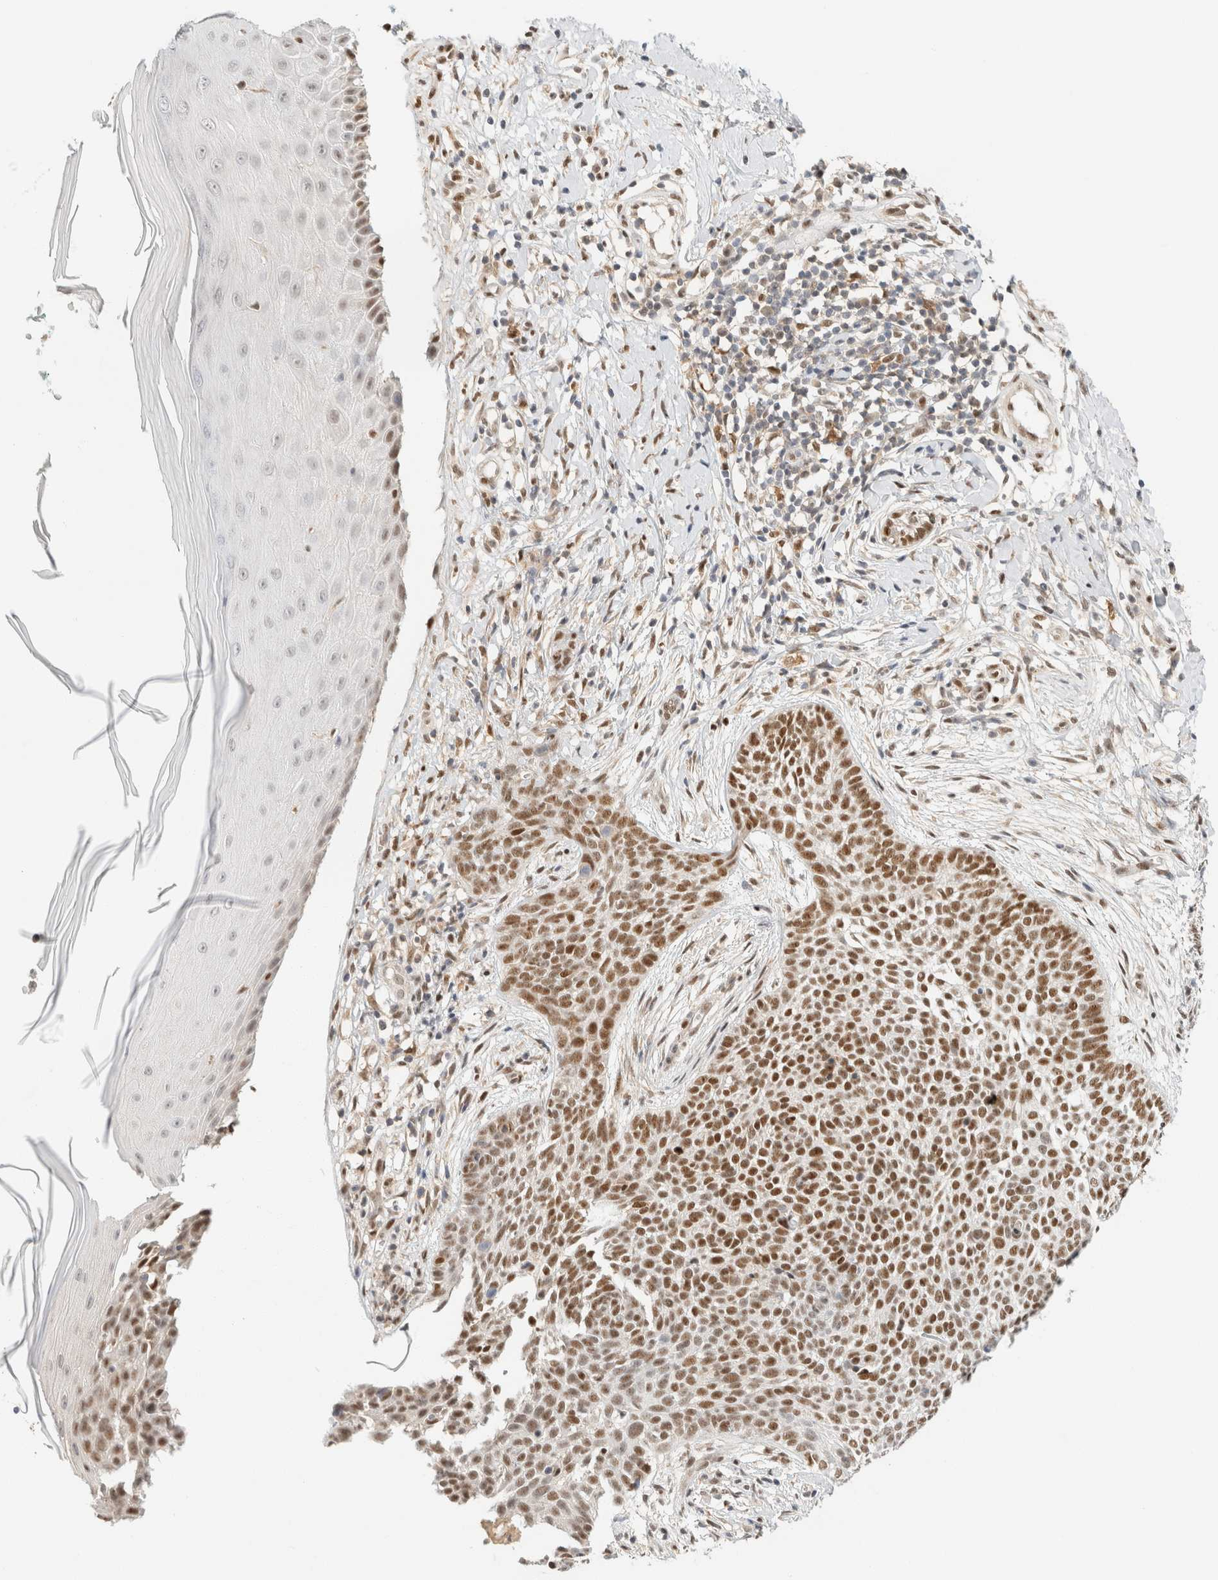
{"staining": {"intensity": "moderate", "quantity": ">75%", "location": "nuclear"}, "tissue": "skin cancer", "cell_type": "Tumor cells", "image_type": "cancer", "snomed": [{"axis": "morphology", "description": "Normal tissue, NOS"}, {"axis": "morphology", "description": "Basal cell carcinoma"}, {"axis": "topography", "description": "Skin"}], "caption": "Protein analysis of skin cancer (basal cell carcinoma) tissue demonstrates moderate nuclear expression in approximately >75% of tumor cells. (brown staining indicates protein expression, while blue staining denotes nuclei).", "gene": "ZNF768", "patient": {"sex": "male", "age": 67}}